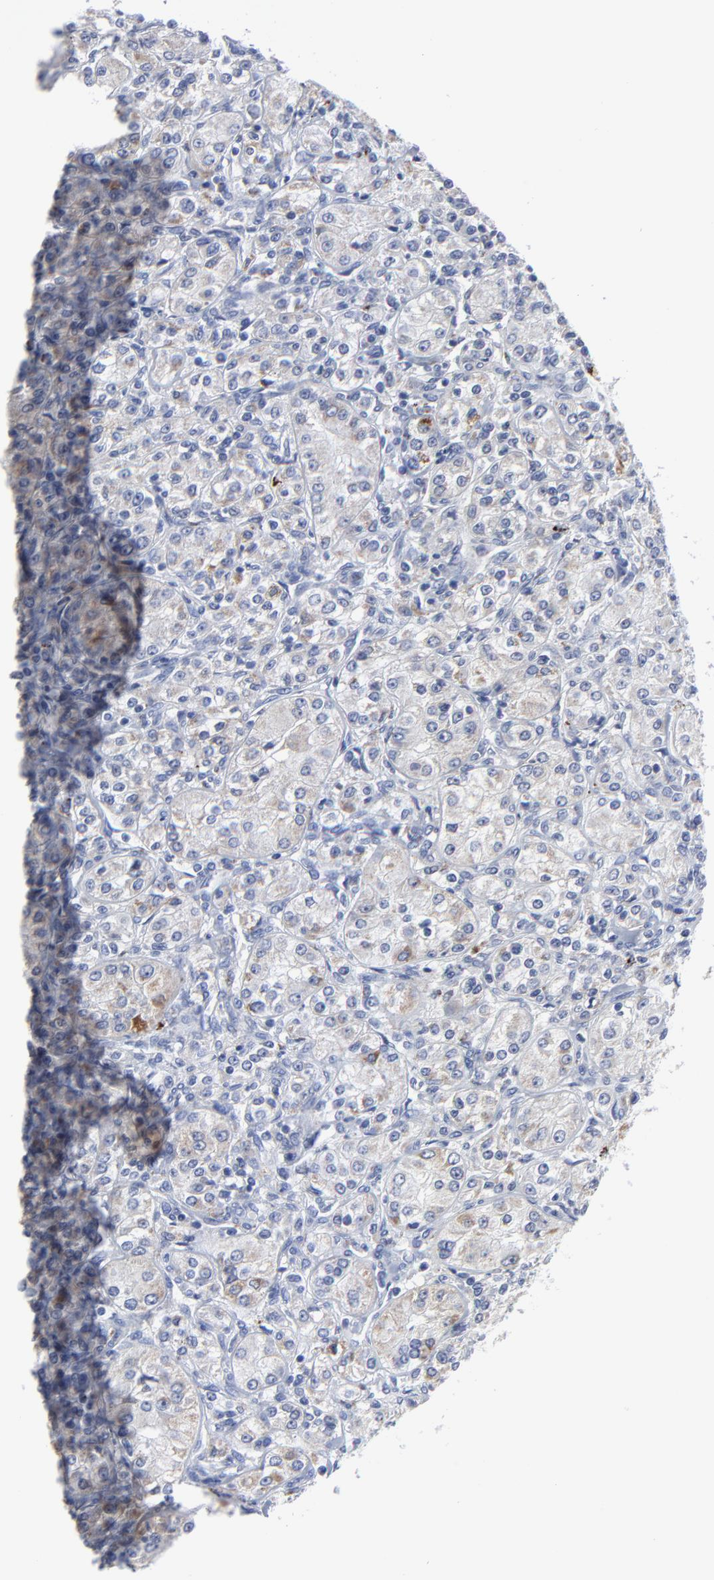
{"staining": {"intensity": "weak", "quantity": ">75%", "location": "cytoplasmic/membranous"}, "tissue": "renal cancer", "cell_type": "Tumor cells", "image_type": "cancer", "snomed": [{"axis": "morphology", "description": "Adenocarcinoma, NOS"}, {"axis": "topography", "description": "Kidney"}], "caption": "Protein expression by immunohistochemistry (IHC) displays weak cytoplasmic/membranous expression in about >75% of tumor cells in renal cancer.", "gene": "TXNRD2", "patient": {"sex": "male", "age": 77}}